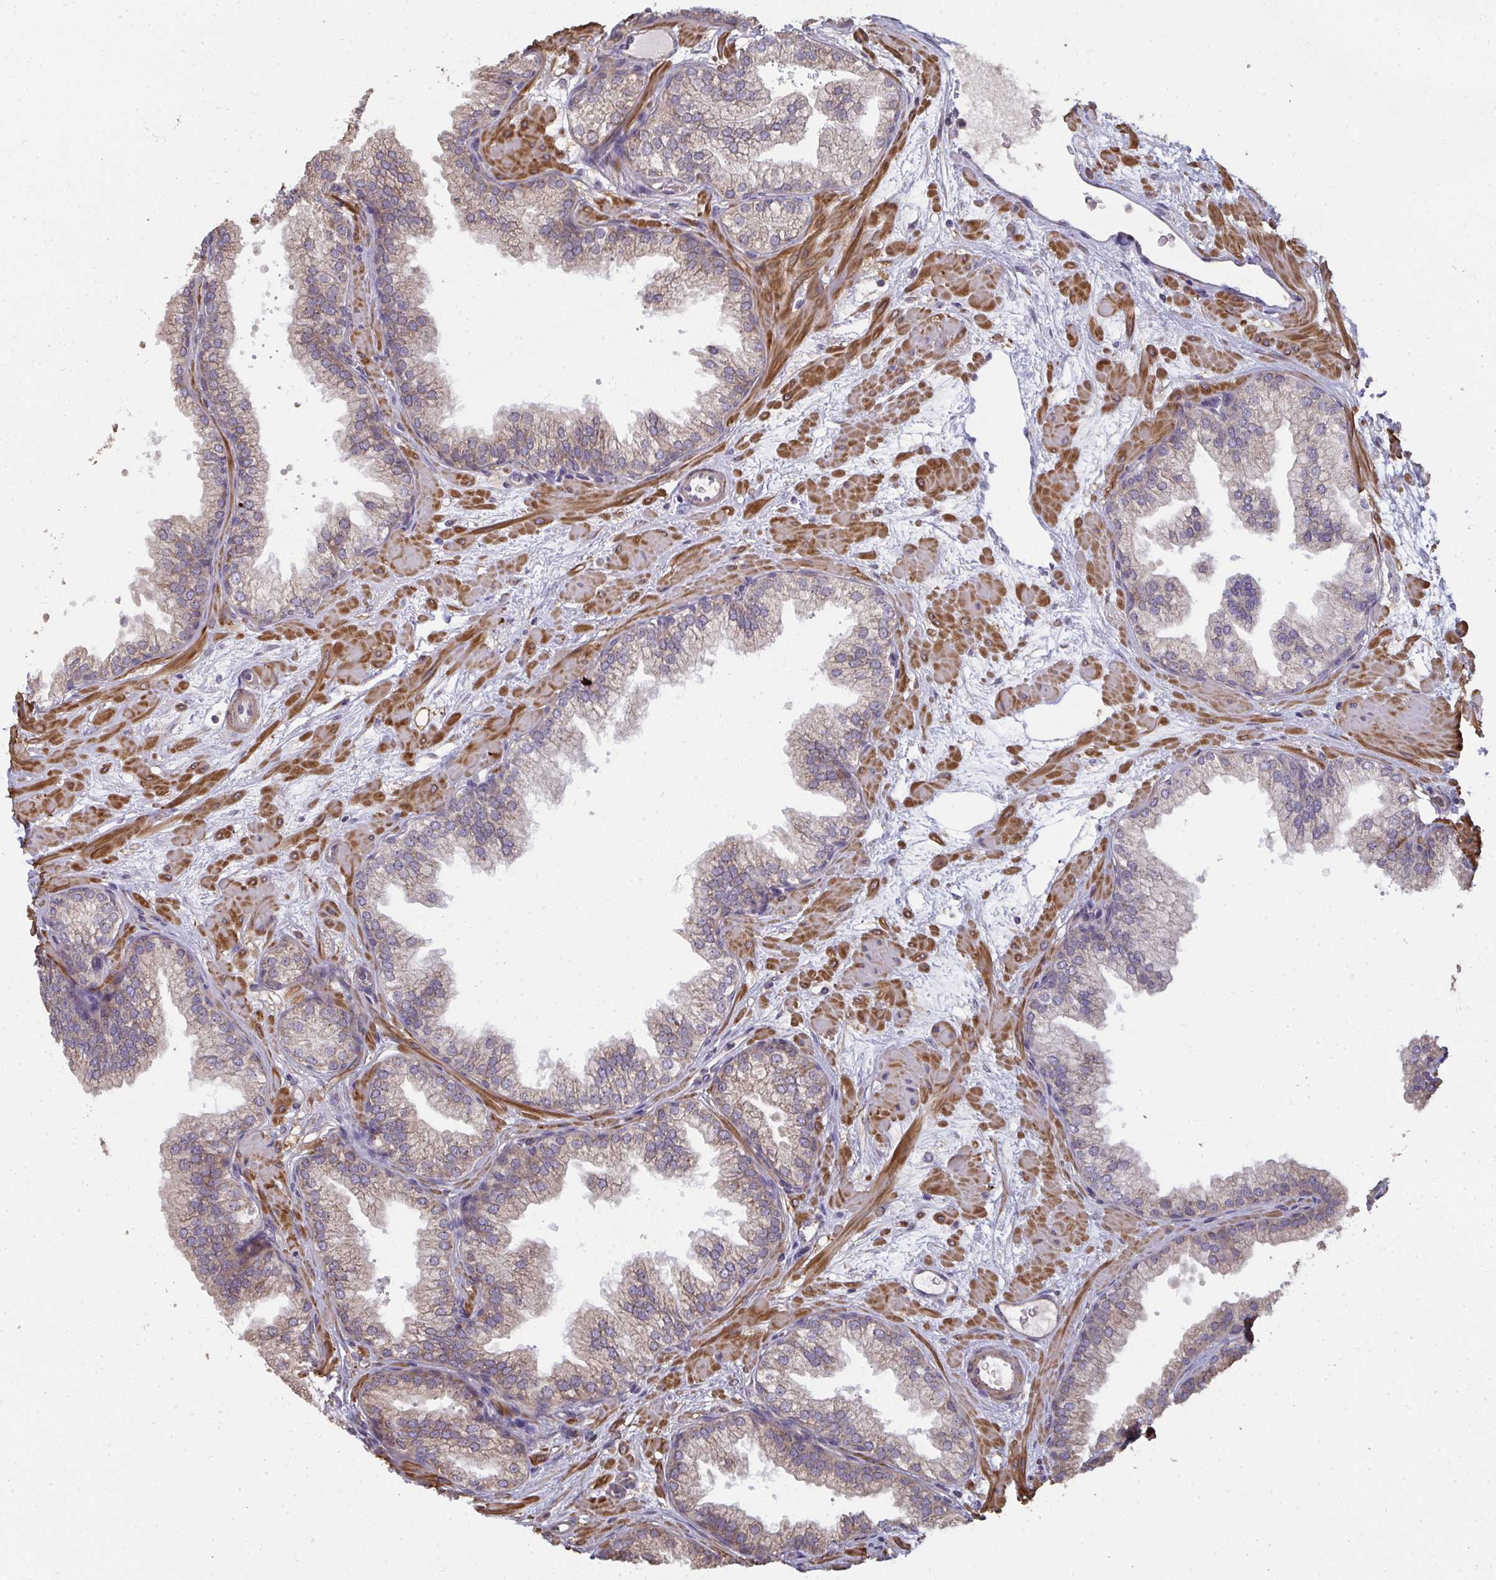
{"staining": {"intensity": "weak", "quantity": "25%-75%", "location": "cytoplasmic/membranous"}, "tissue": "prostate", "cell_type": "Glandular cells", "image_type": "normal", "snomed": [{"axis": "morphology", "description": "Normal tissue, NOS"}, {"axis": "topography", "description": "Prostate"}], "caption": "Human prostate stained with a brown dye reveals weak cytoplasmic/membranous positive positivity in approximately 25%-75% of glandular cells.", "gene": "ZFYVE28", "patient": {"sex": "male", "age": 37}}